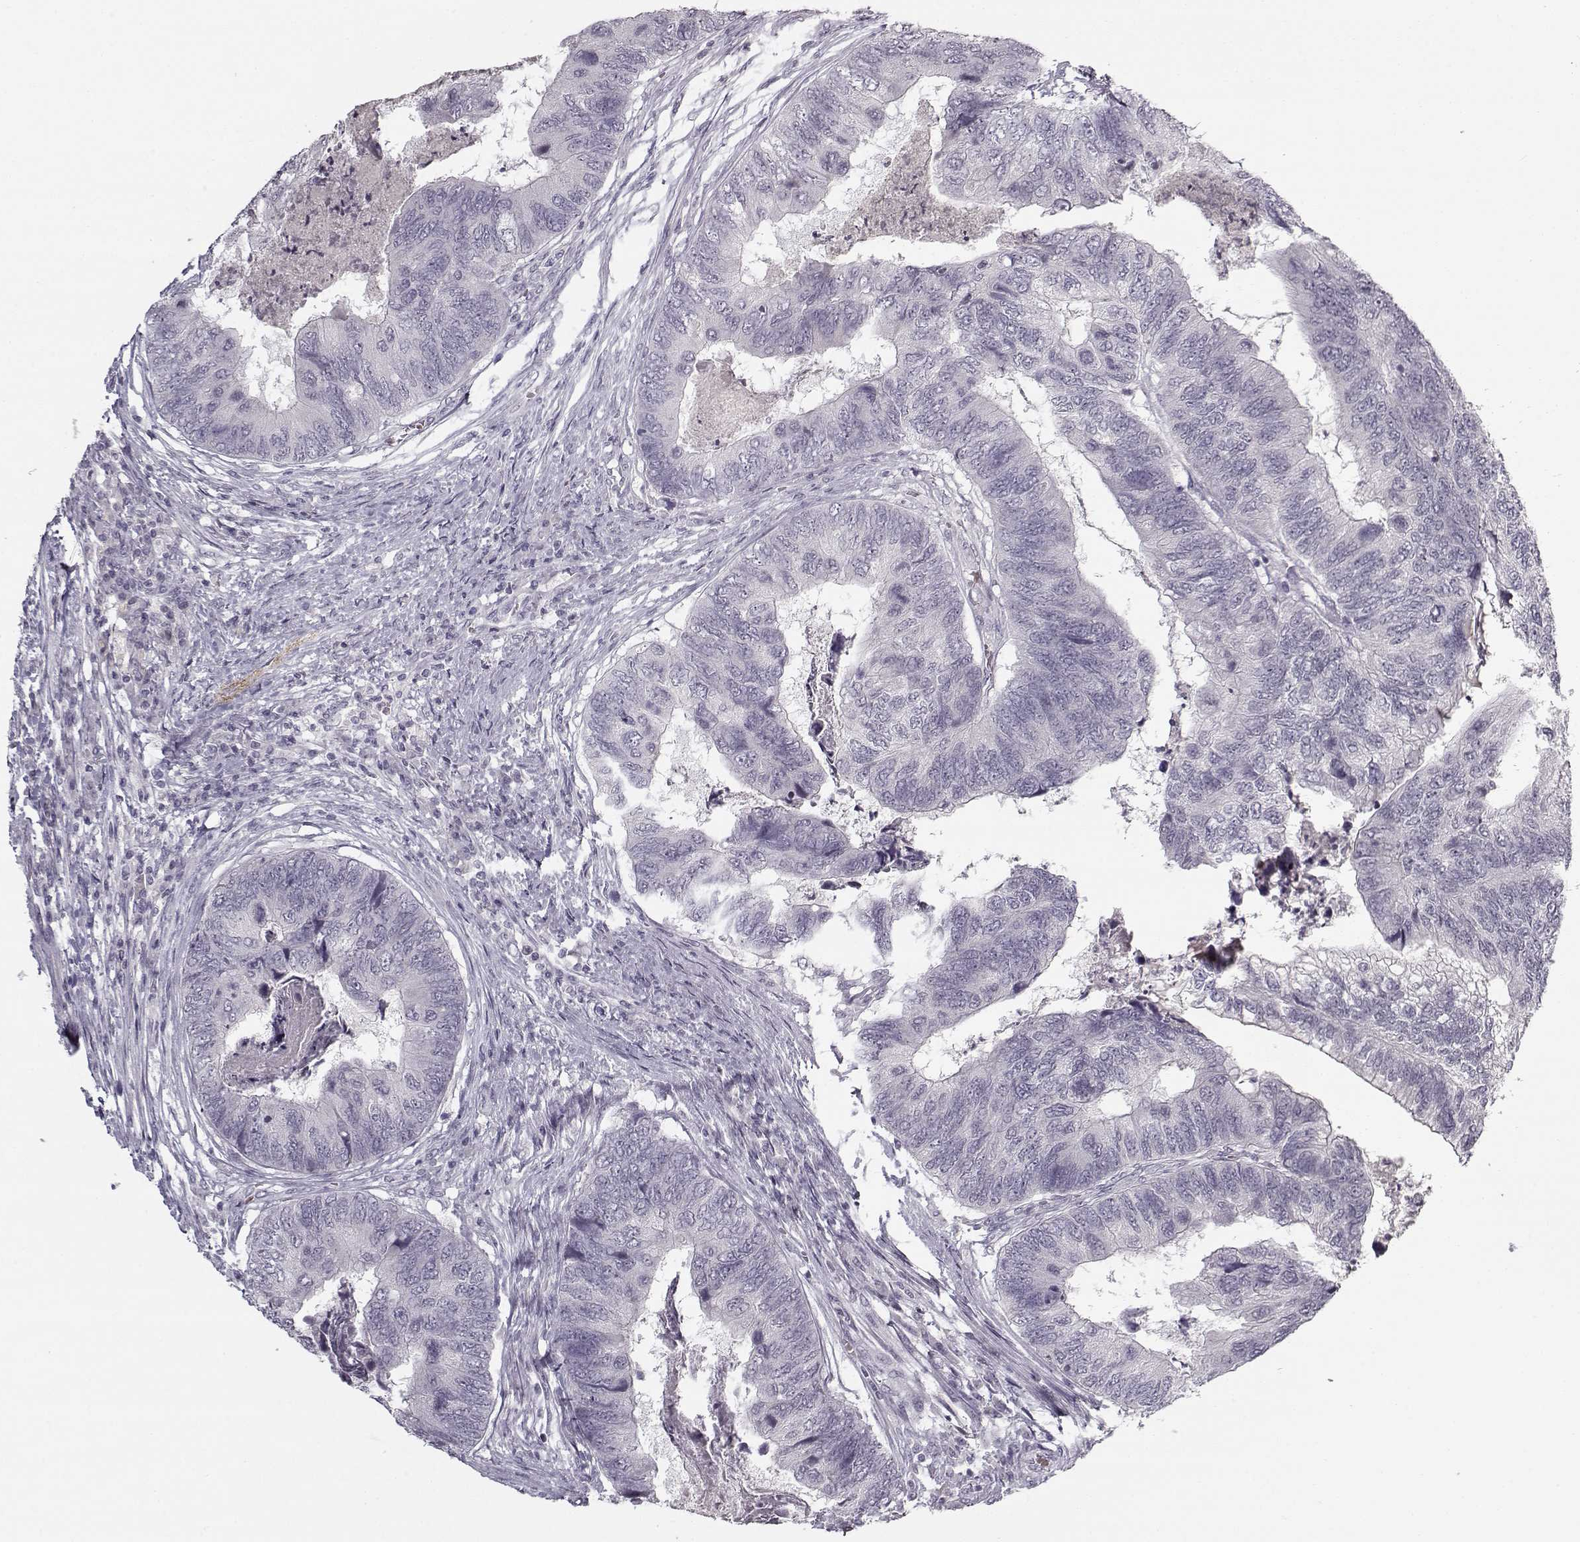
{"staining": {"intensity": "negative", "quantity": "none", "location": "none"}, "tissue": "colorectal cancer", "cell_type": "Tumor cells", "image_type": "cancer", "snomed": [{"axis": "morphology", "description": "Adenocarcinoma, NOS"}, {"axis": "topography", "description": "Colon"}], "caption": "Immunohistochemical staining of human colorectal cancer (adenocarcinoma) demonstrates no significant expression in tumor cells.", "gene": "SNCA", "patient": {"sex": "female", "age": 67}}